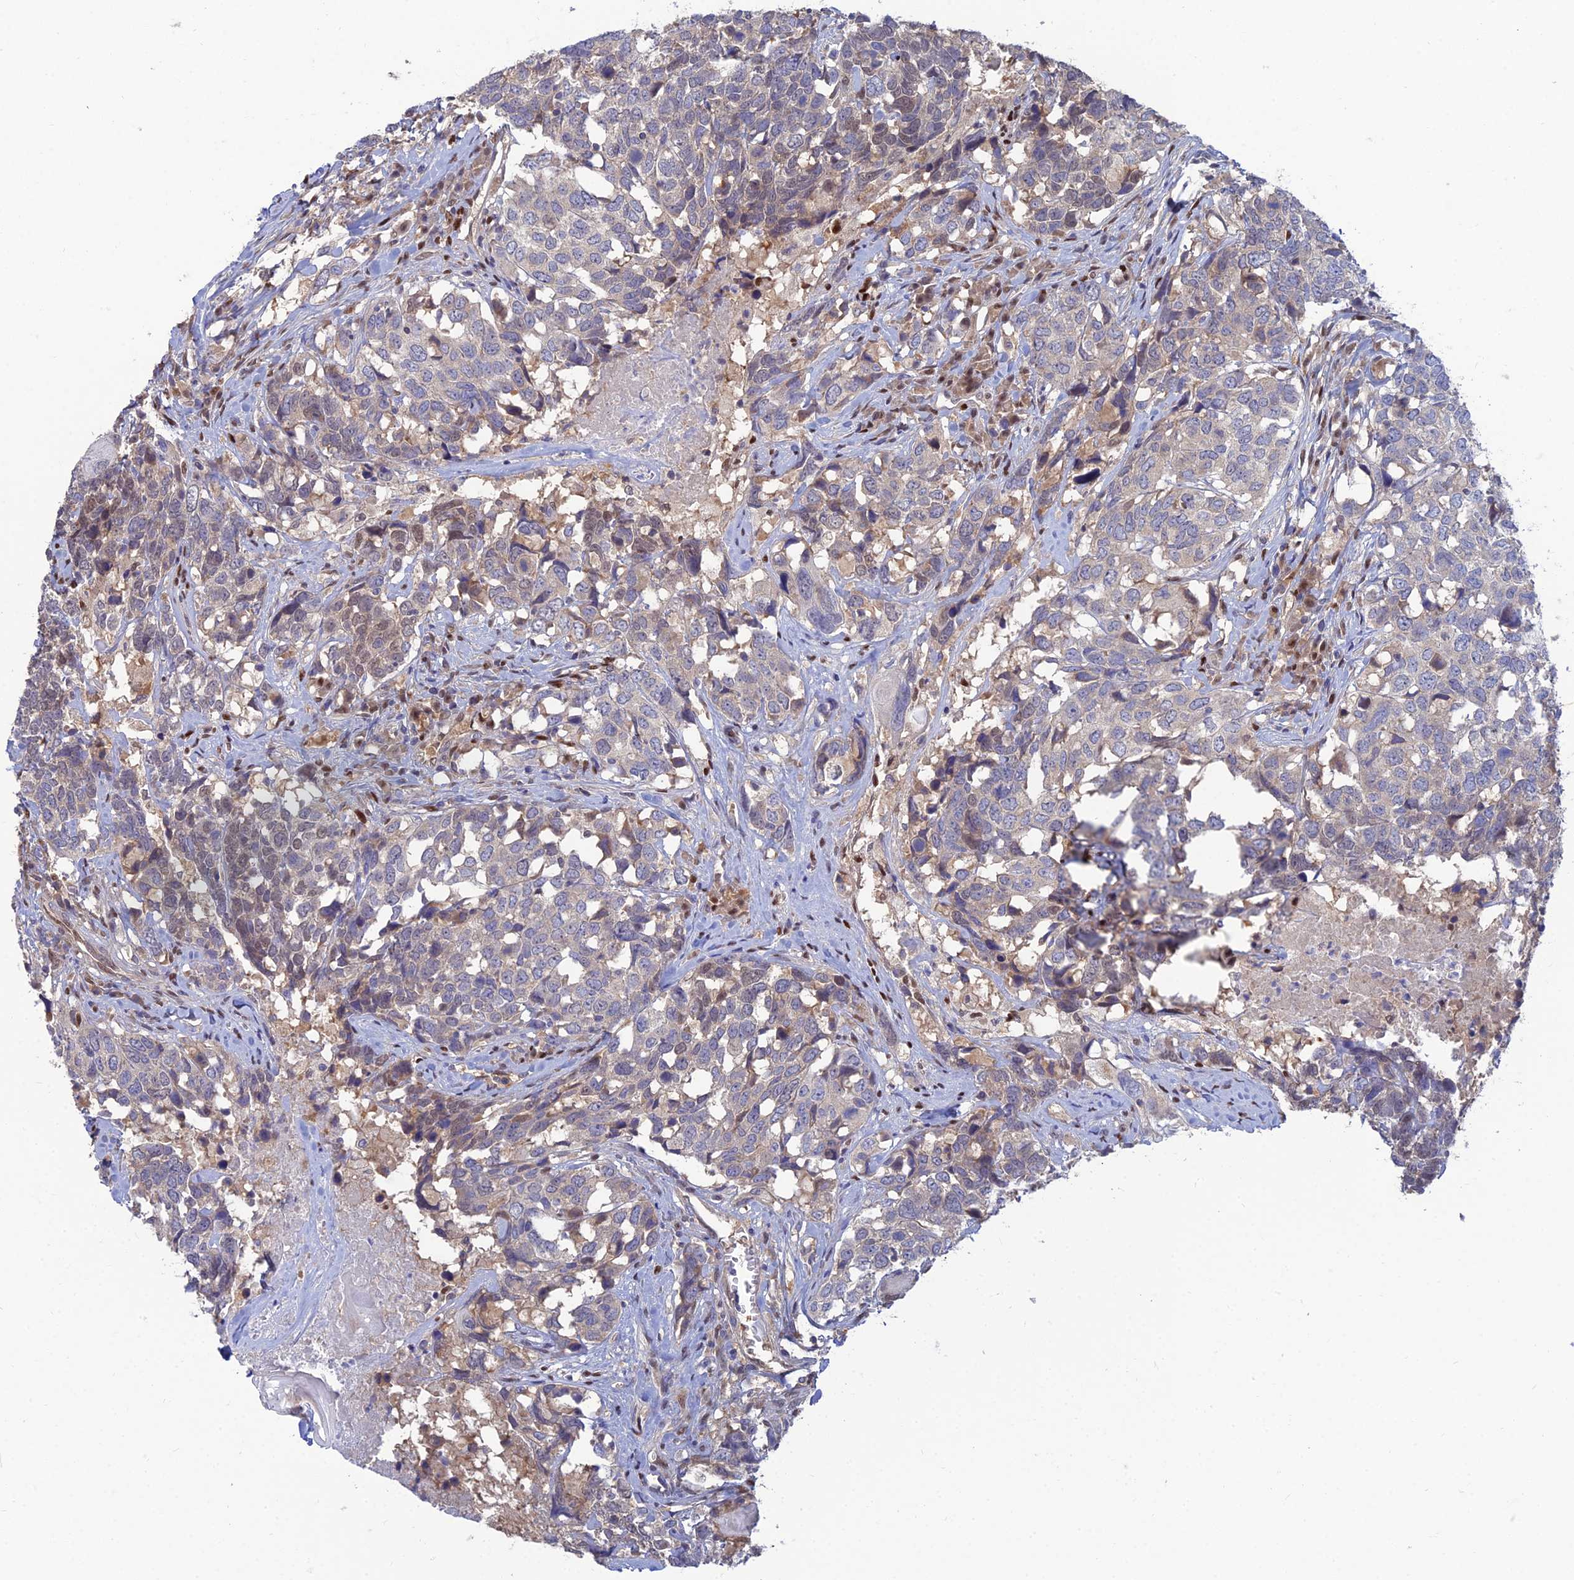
{"staining": {"intensity": "weak", "quantity": "<25%", "location": "cytoplasmic/membranous"}, "tissue": "head and neck cancer", "cell_type": "Tumor cells", "image_type": "cancer", "snomed": [{"axis": "morphology", "description": "Squamous cell carcinoma, NOS"}, {"axis": "topography", "description": "Head-Neck"}], "caption": "This is an immunohistochemistry (IHC) image of head and neck cancer (squamous cell carcinoma). There is no expression in tumor cells.", "gene": "DNPEP", "patient": {"sex": "male", "age": 66}}